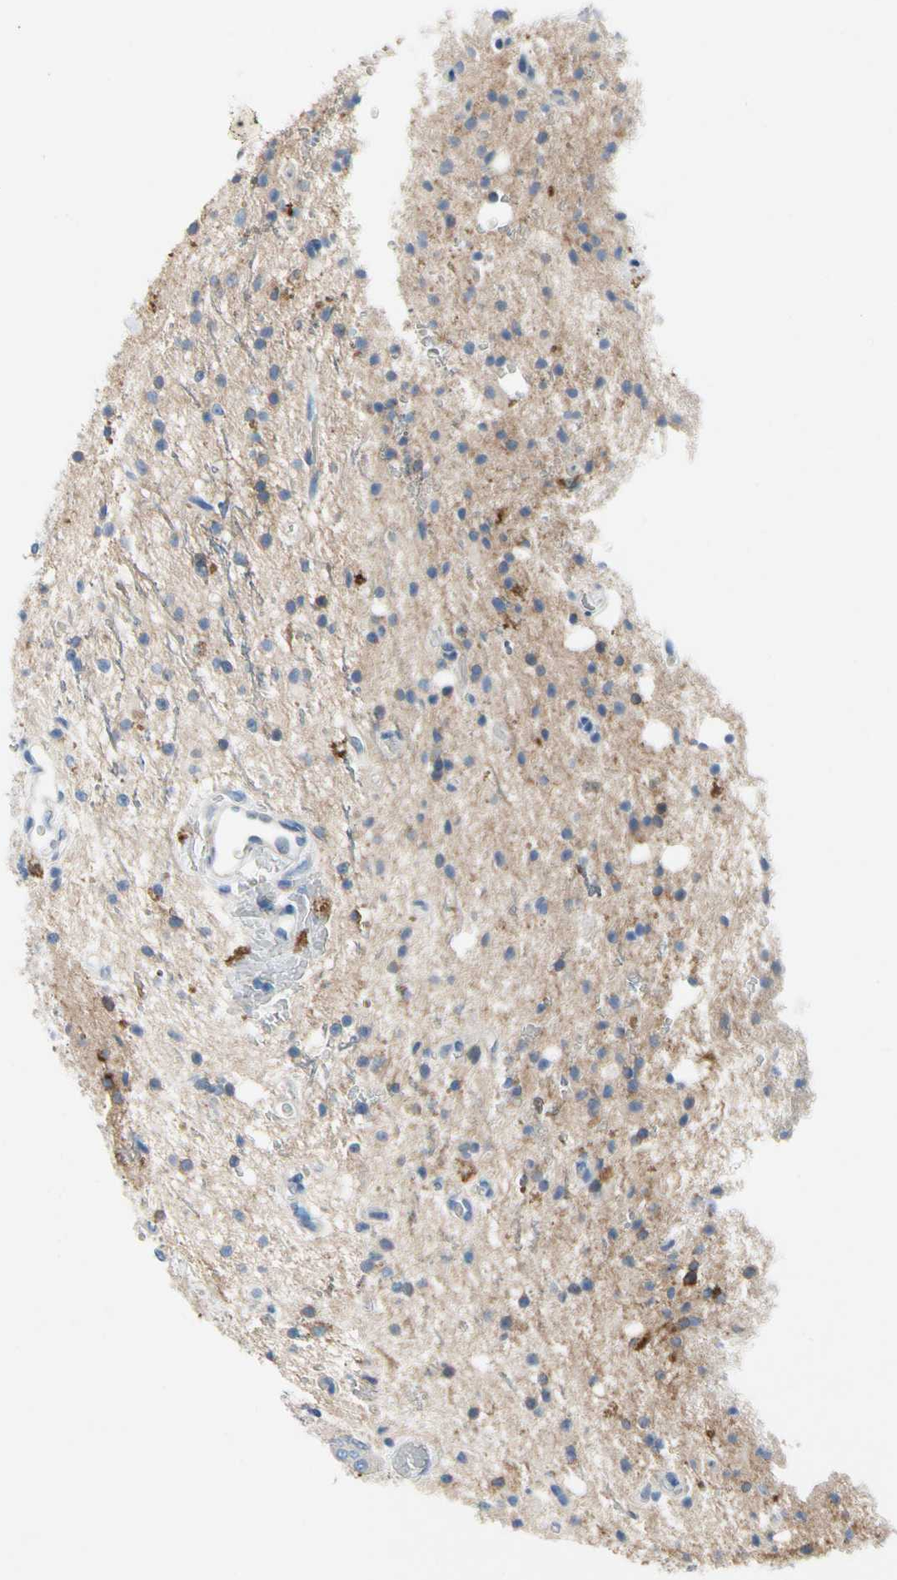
{"staining": {"intensity": "negative", "quantity": "none", "location": "none"}, "tissue": "glioma", "cell_type": "Tumor cells", "image_type": "cancer", "snomed": [{"axis": "morphology", "description": "Glioma, malignant, High grade"}, {"axis": "topography", "description": "Brain"}], "caption": "Tumor cells show no significant positivity in malignant glioma (high-grade).", "gene": "CA14", "patient": {"sex": "male", "age": 47}}